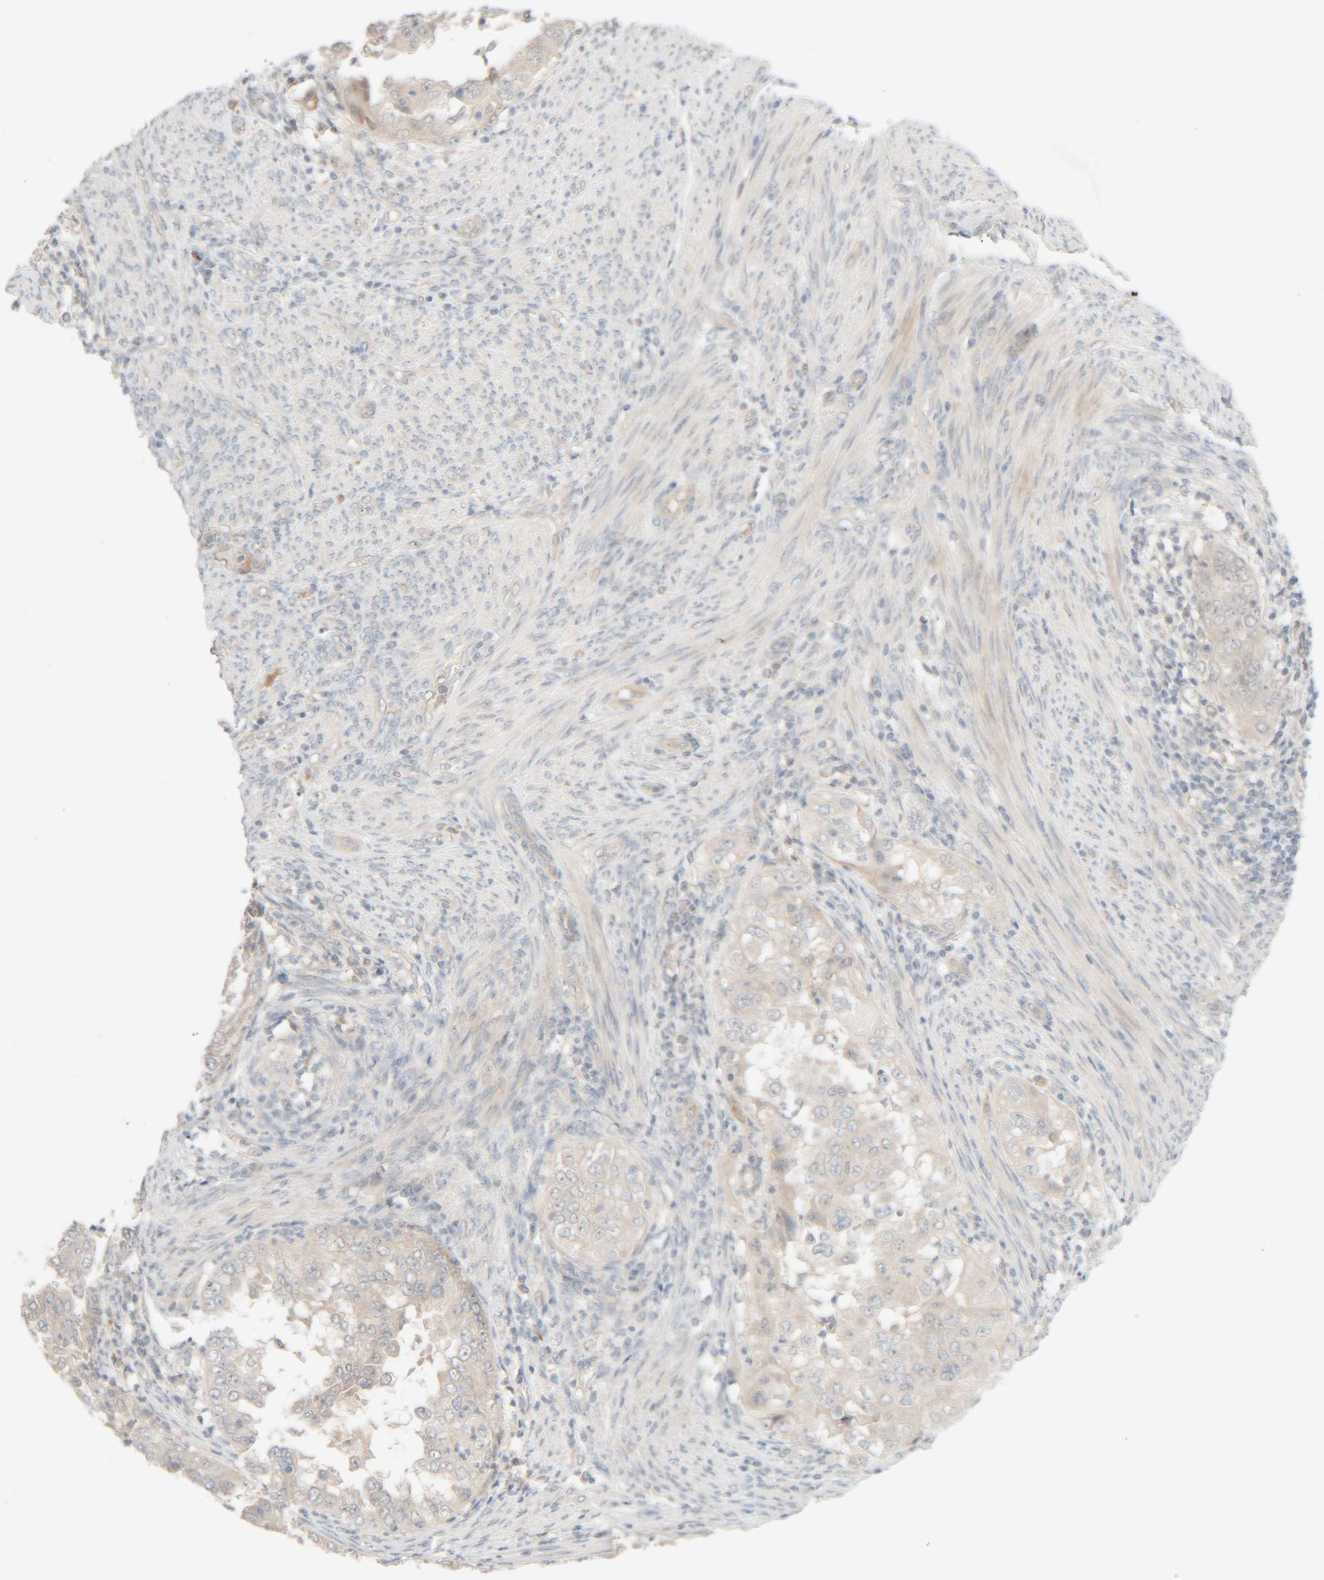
{"staining": {"intensity": "negative", "quantity": "none", "location": "none"}, "tissue": "endometrial cancer", "cell_type": "Tumor cells", "image_type": "cancer", "snomed": [{"axis": "morphology", "description": "Adenocarcinoma, NOS"}, {"axis": "topography", "description": "Endometrium"}], "caption": "Tumor cells show no significant positivity in endometrial cancer.", "gene": "CHKA", "patient": {"sex": "female", "age": 85}}